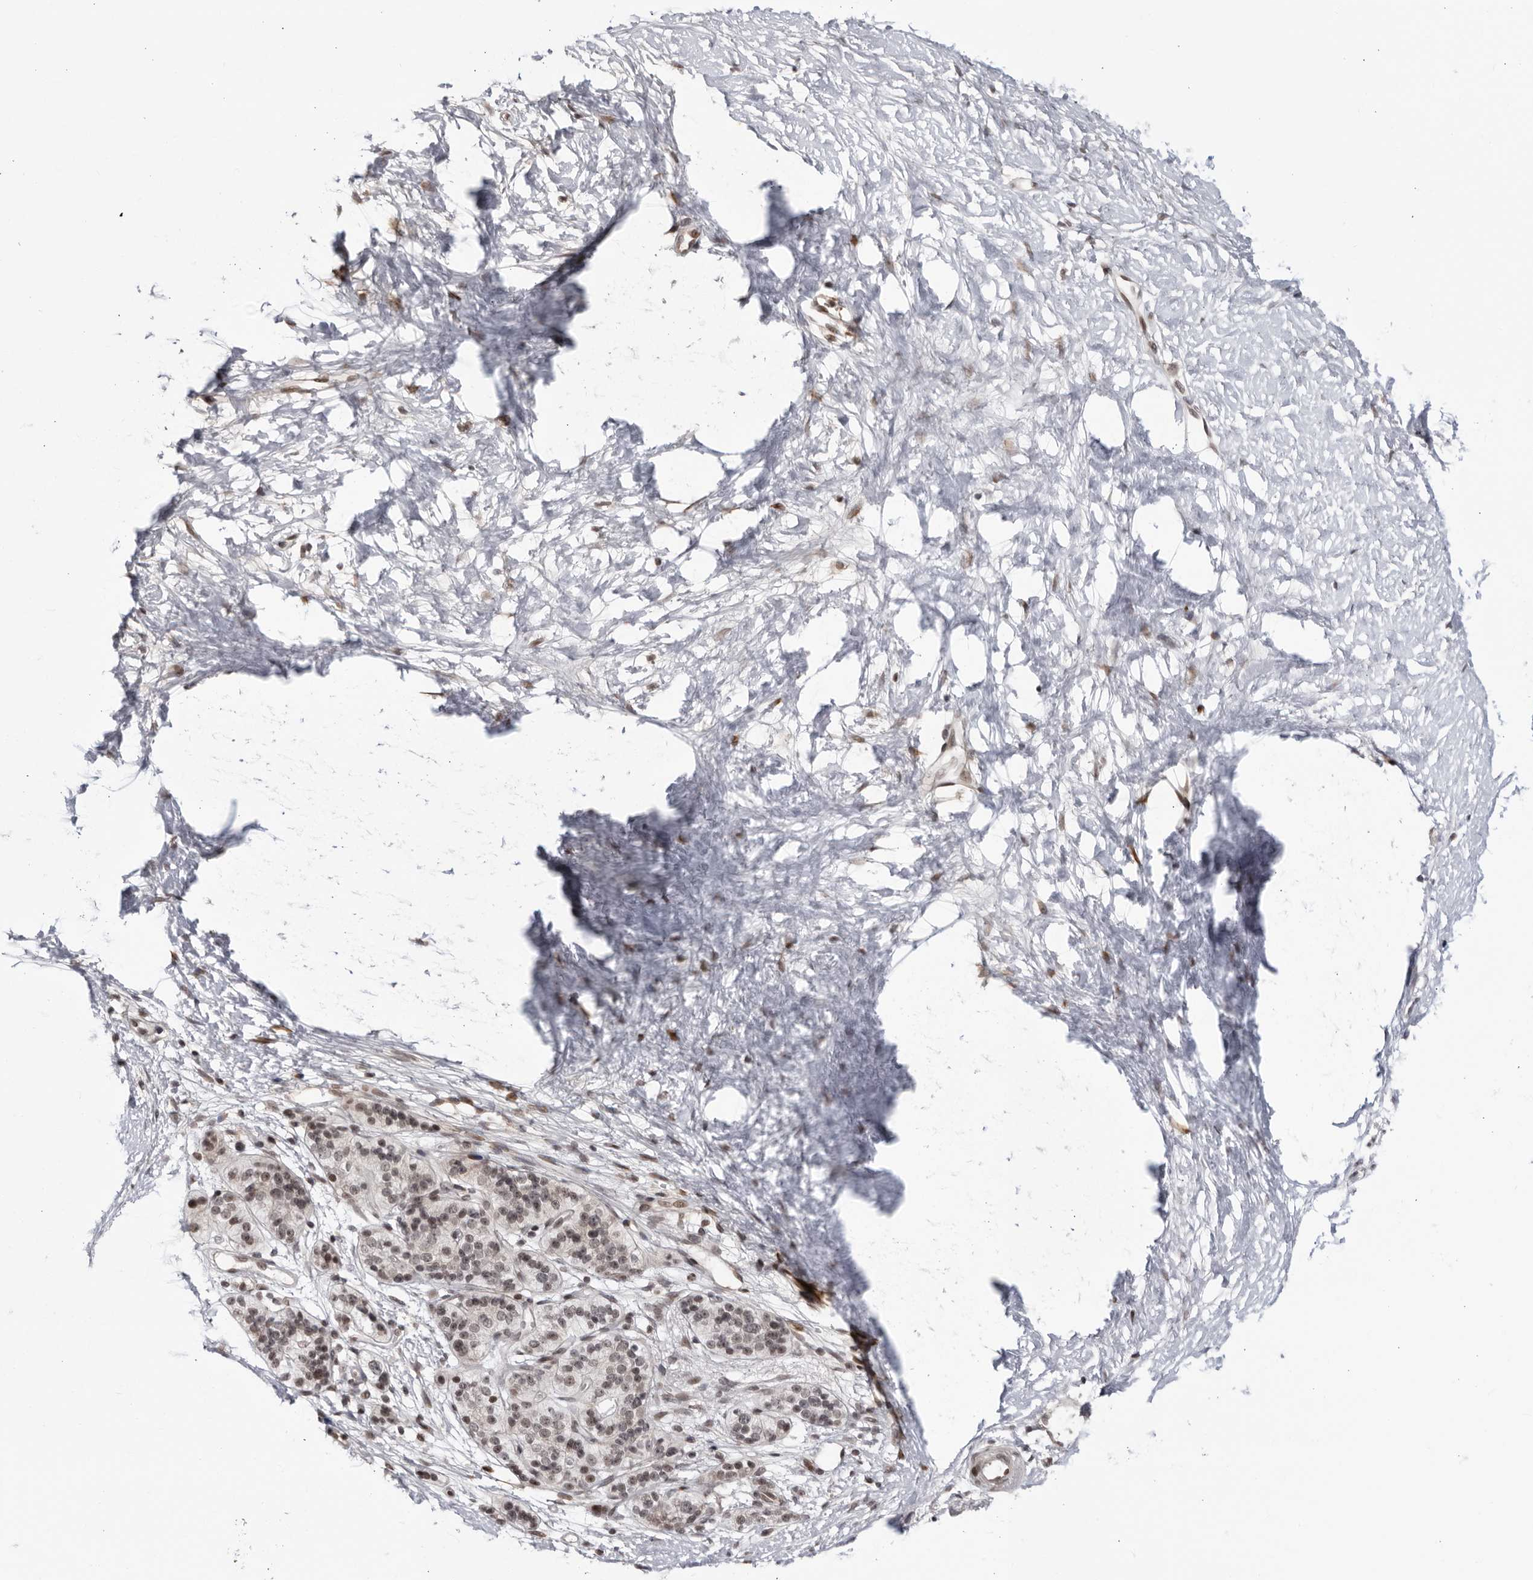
{"staining": {"intensity": "weak", "quantity": "<25%", "location": "nuclear"}, "tissue": "pancreatic cancer", "cell_type": "Tumor cells", "image_type": "cancer", "snomed": [{"axis": "morphology", "description": "Adenocarcinoma, NOS"}, {"axis": "topography", "description": "Pancreas"}], "caption": "This is an immunohistochemistry image of human pancreatic cancer. There is no staining in tumor cells.", "gene": "DTL", "patient": {"sex": "male", "age": 50}}